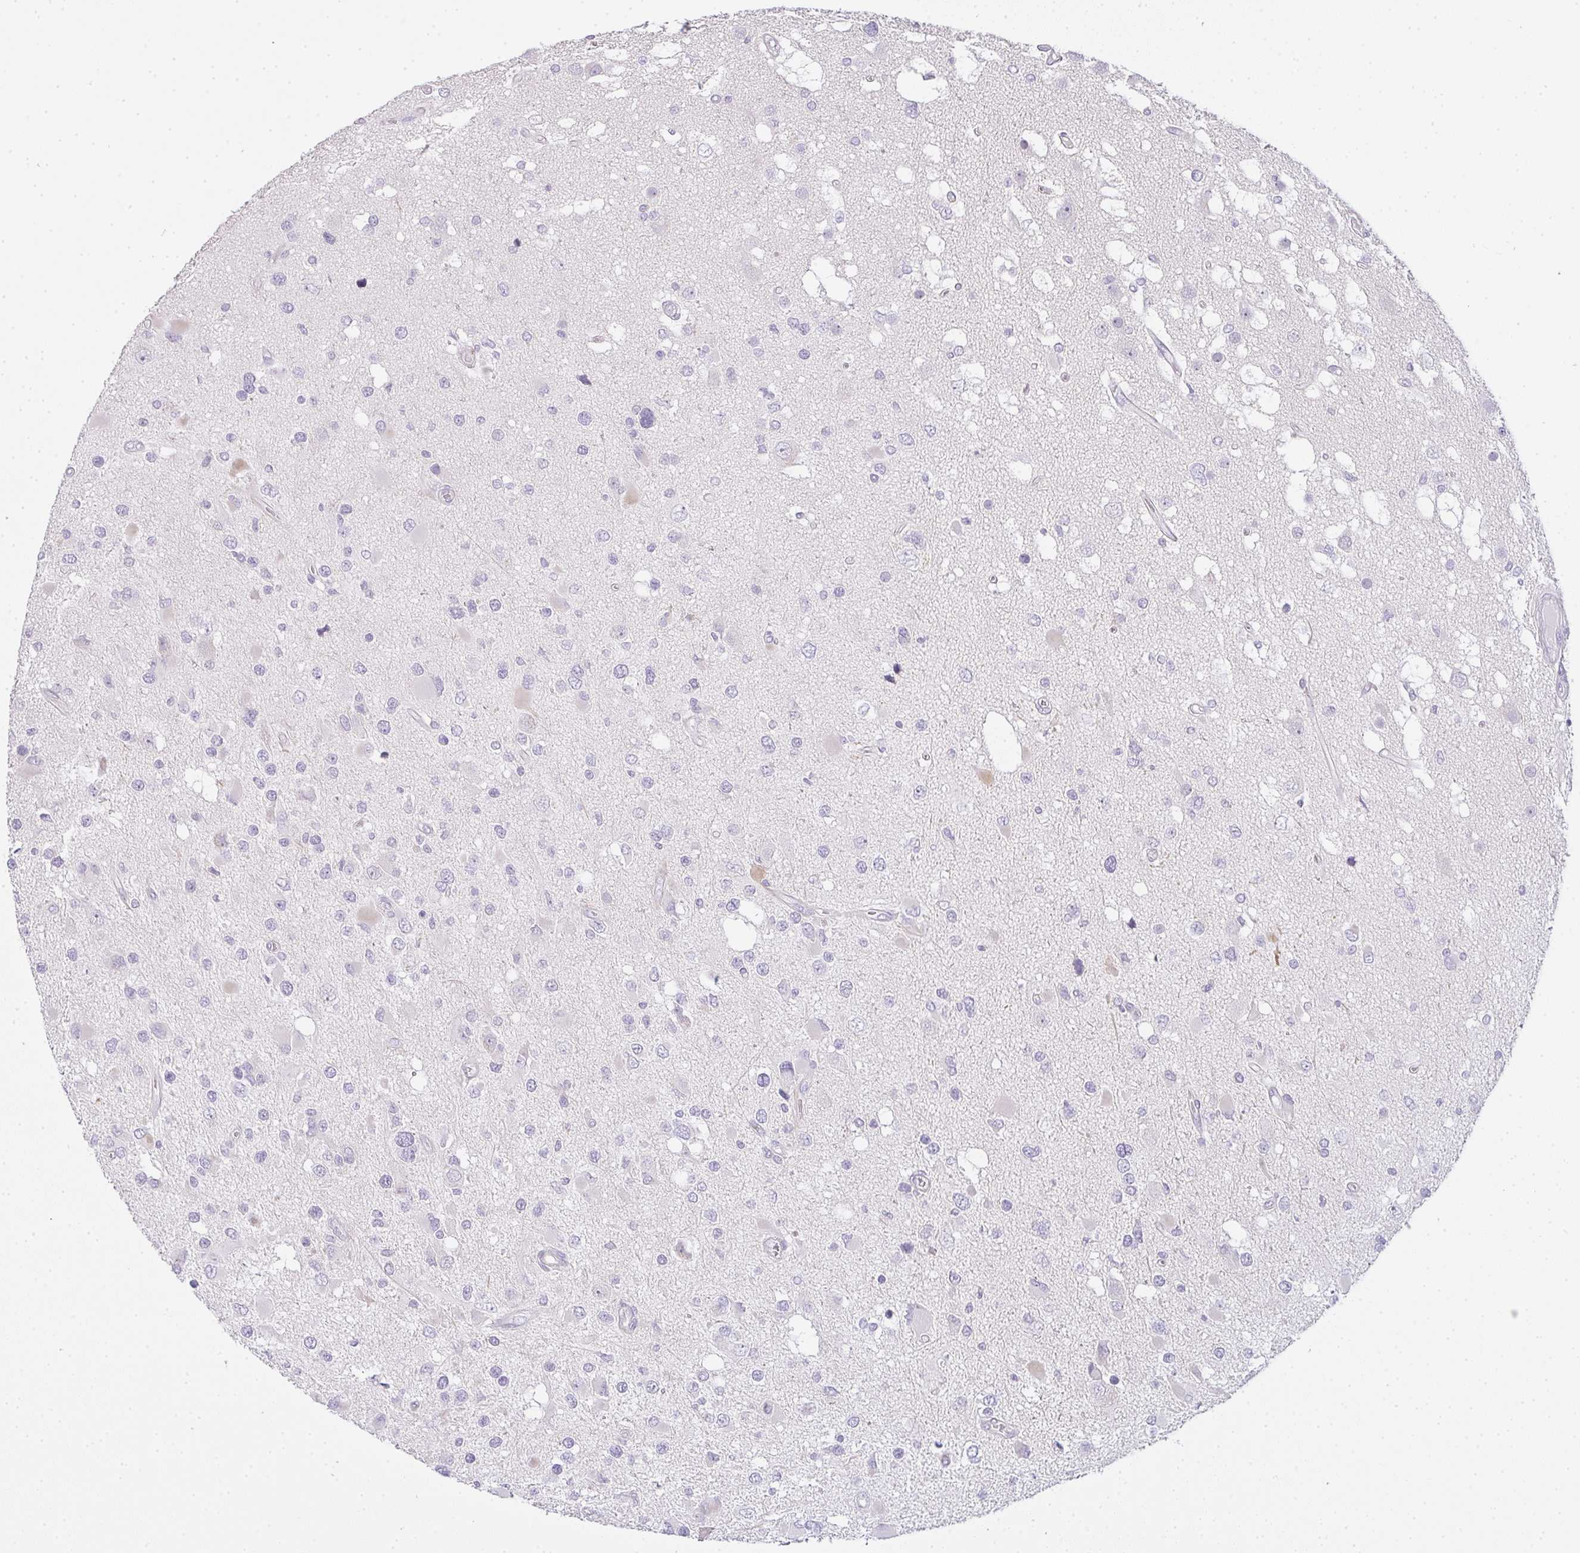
{"staining": {"intensity": "negative", "quantity": "none", "location": "none"}, "tissue": "glioma", "cell_type": "Tumor cells", "image_type": "cancer", "snomed": [{"axis": "morphology", "description": "Glioma, malignant, High grade"}, {"axis": "topography", "description": "Brain"}], "caption": "This is an immunohistochemistry histopathology image of human high-grade glioma (malignant). There is no staining in tumor cells.", "gene": "SIRPB2", "patient": {"sex": "male", "age": 53}}